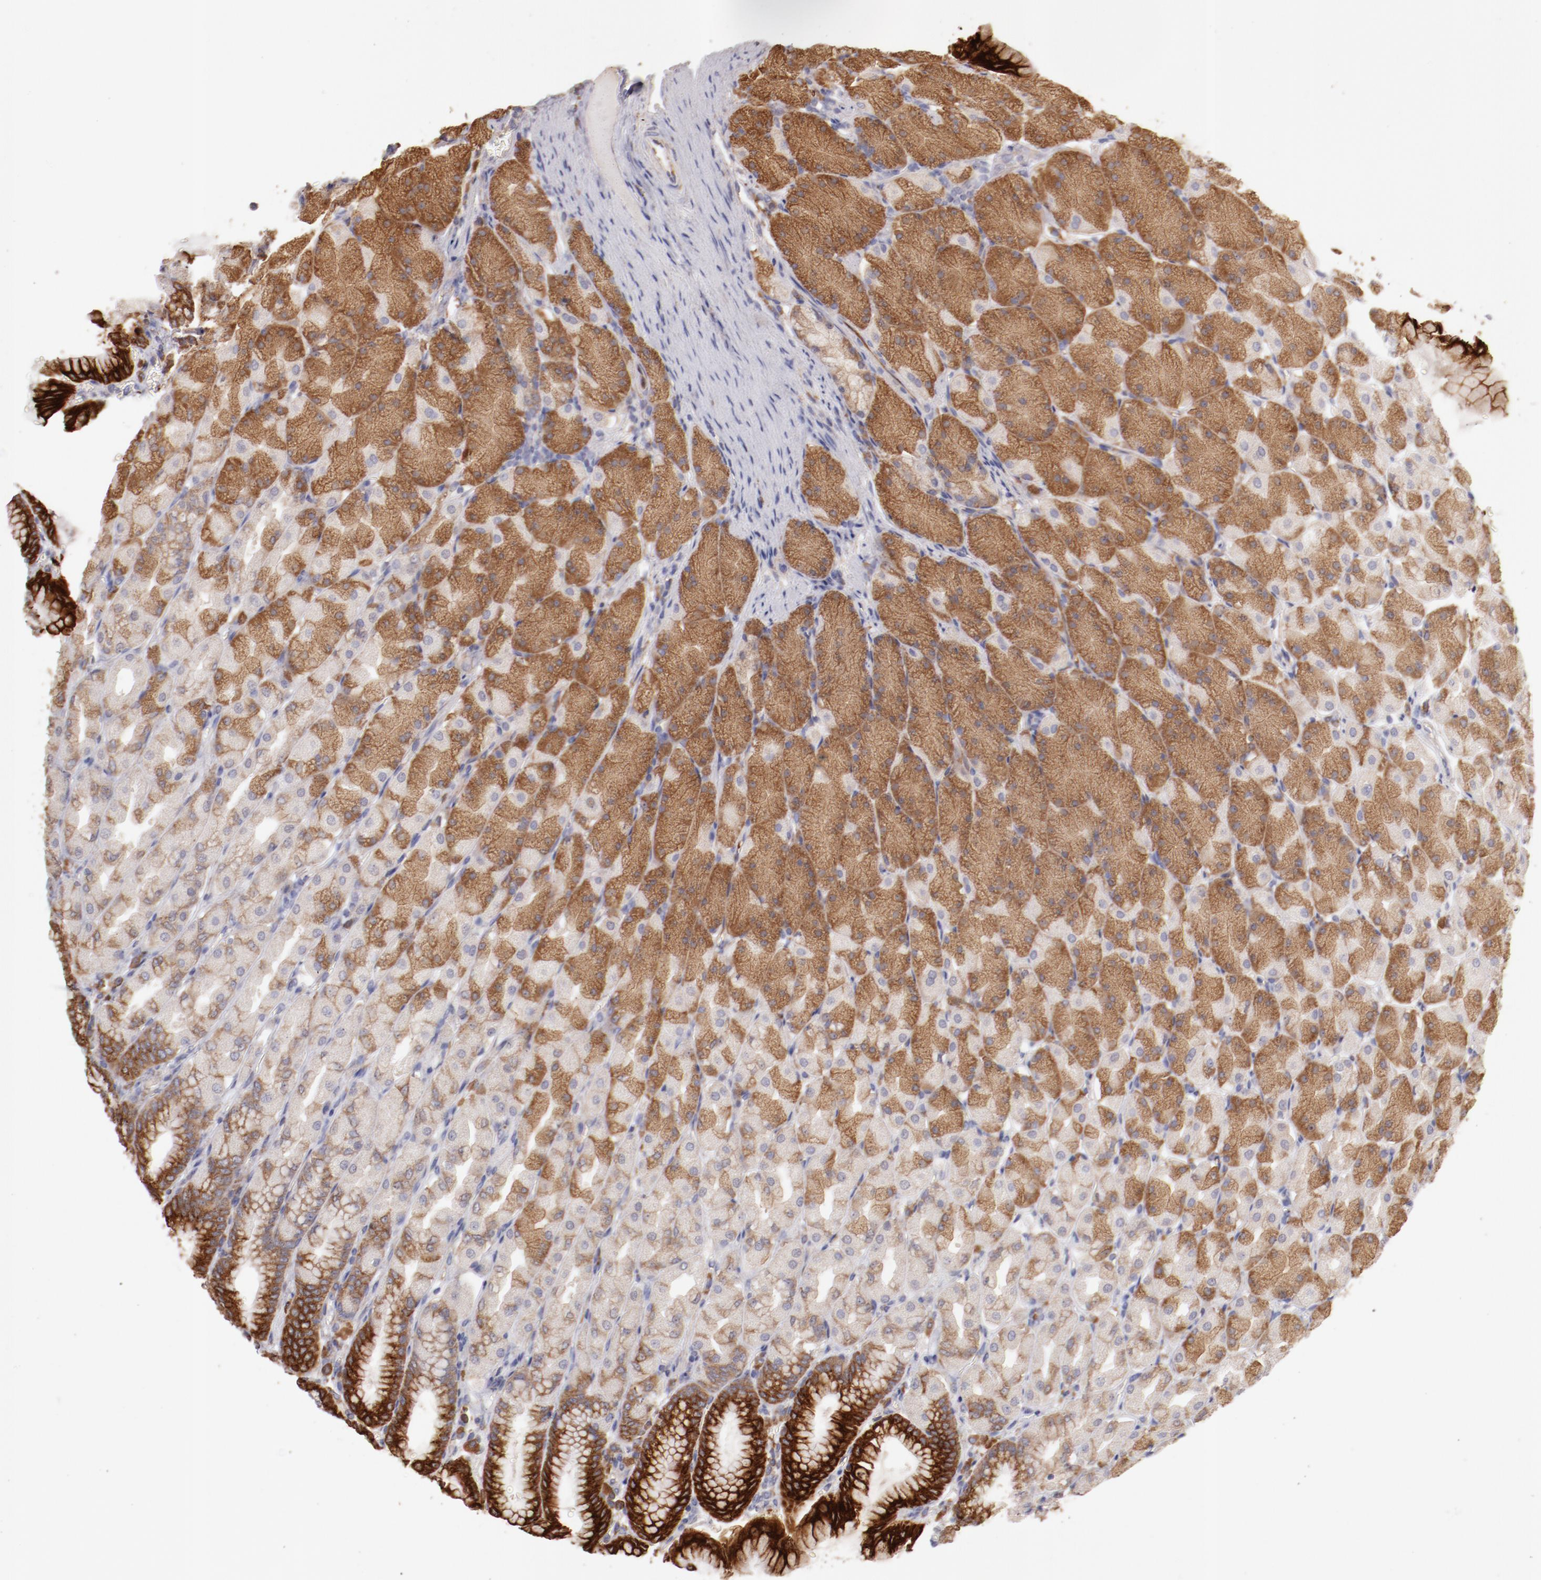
{"staining": {"intensity": "moderate", "quantity": ">75%", "location": "cytoplasmic/membranous"}, "tissue": "stomach", "cell_type": "Glandular cells", "image_type": "normal", "snomed": [{"axis": "morphology", "description": "Normal tissue, NOS"}, {"axis": "topography", "description": "Stomach, upper"}], "caption": "A high-resolution micrograph shows IHC staining of unremarkable stomach, which reveals moderate cytoplasmic/membranous expression in about >75% of glandular cells.", "gene": "ENTPD5", "patient": {"sex": "female", "age": 56}}